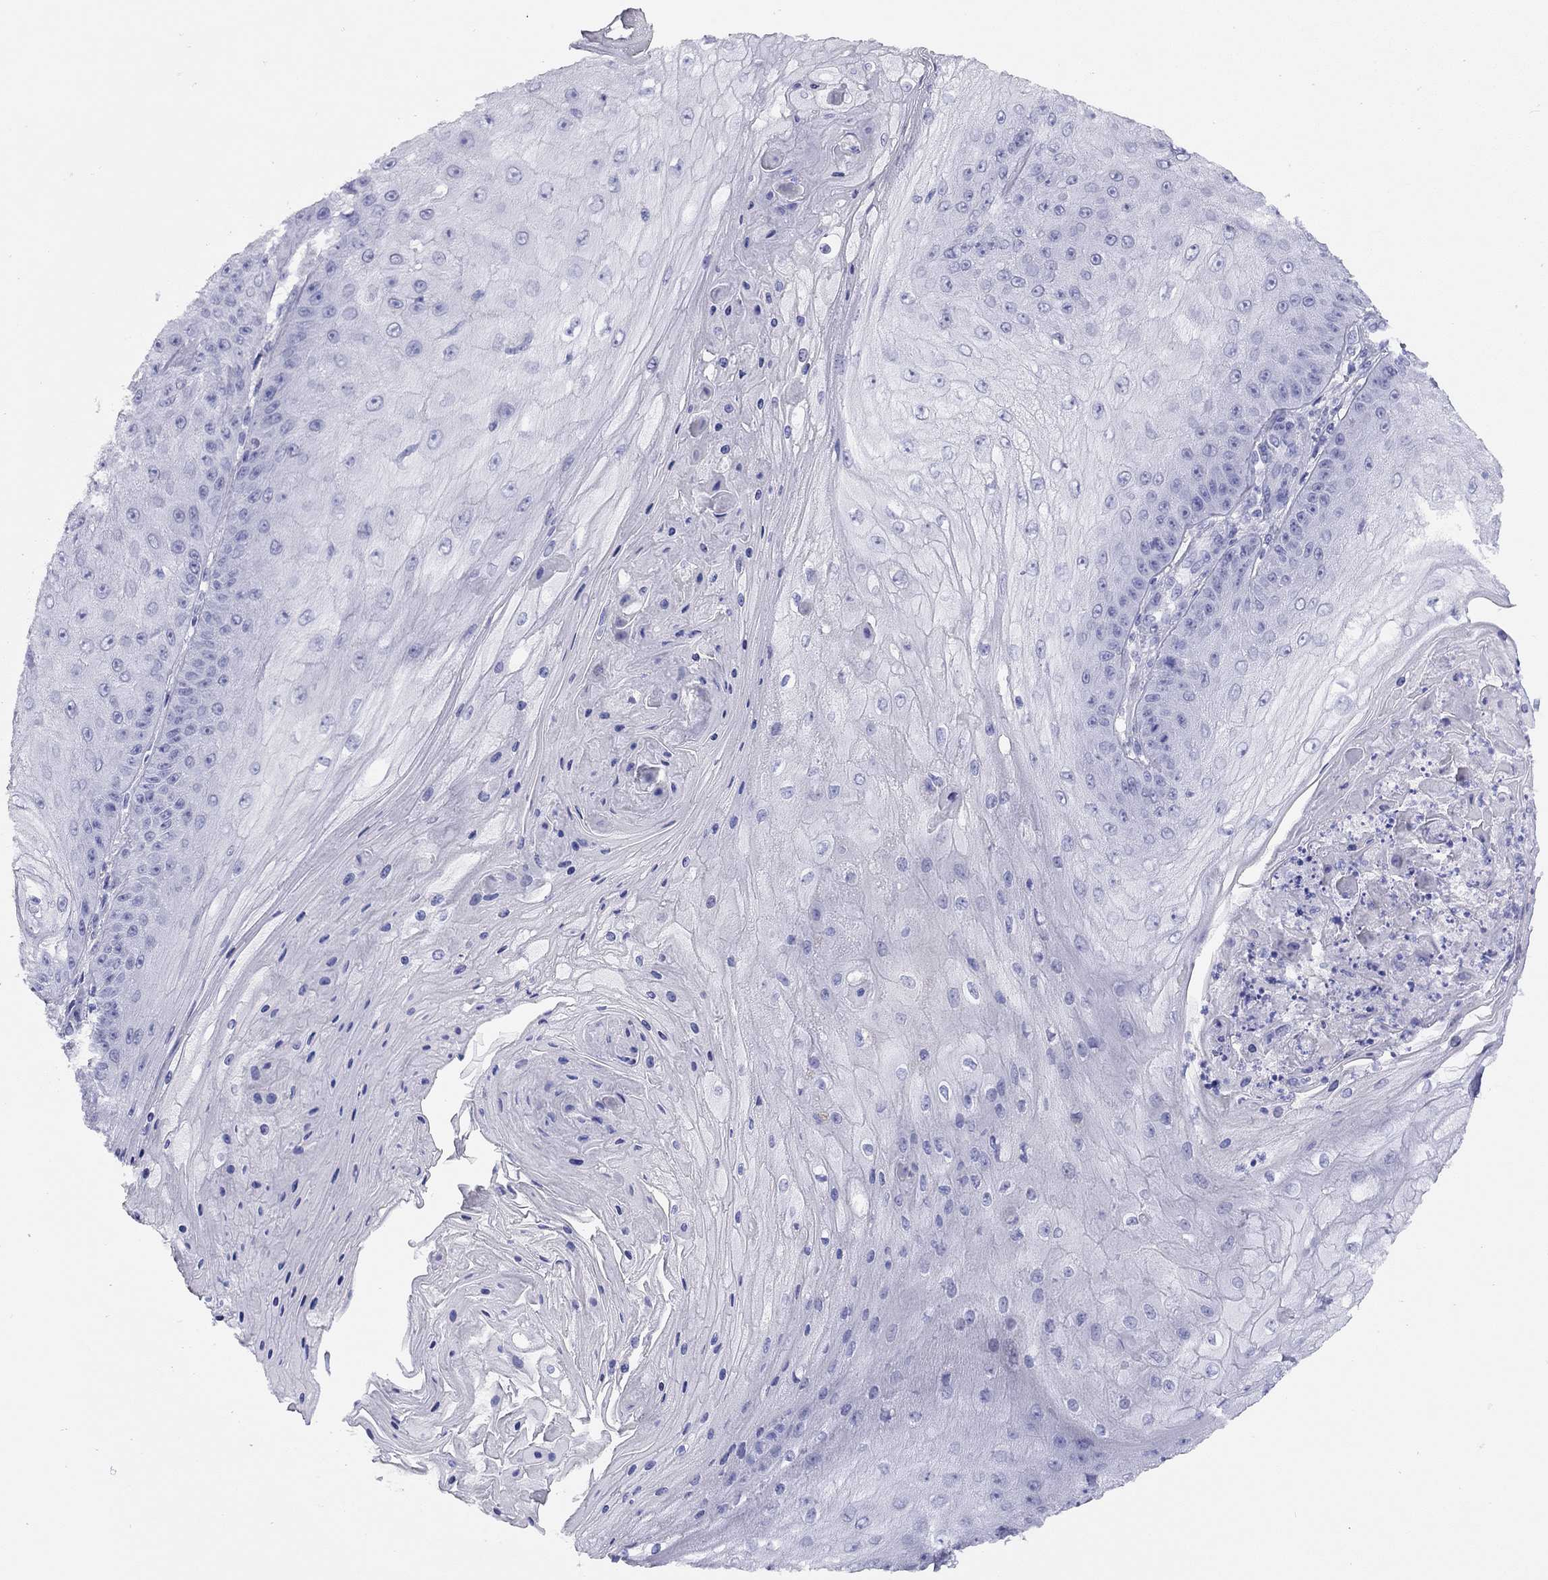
{"staining": {"intensity": "negative", "quantity": "none", "location": "none"}, "tissue": "skin cancer", "cell_type": "Tumor cells", "image_type": "cancer", "snomed": [{"axis": "morphology", "description": "Squamous cell carcinoma, NOS"}, {"axis": "topography", "description": "Skin"}], "caption": "A micrograph of human skin cancer (squamous cell carcinoma) is negative for staining in tumor cells.", "gene": "LRIT2", "patient": {"sex": "male", "age": 70}}